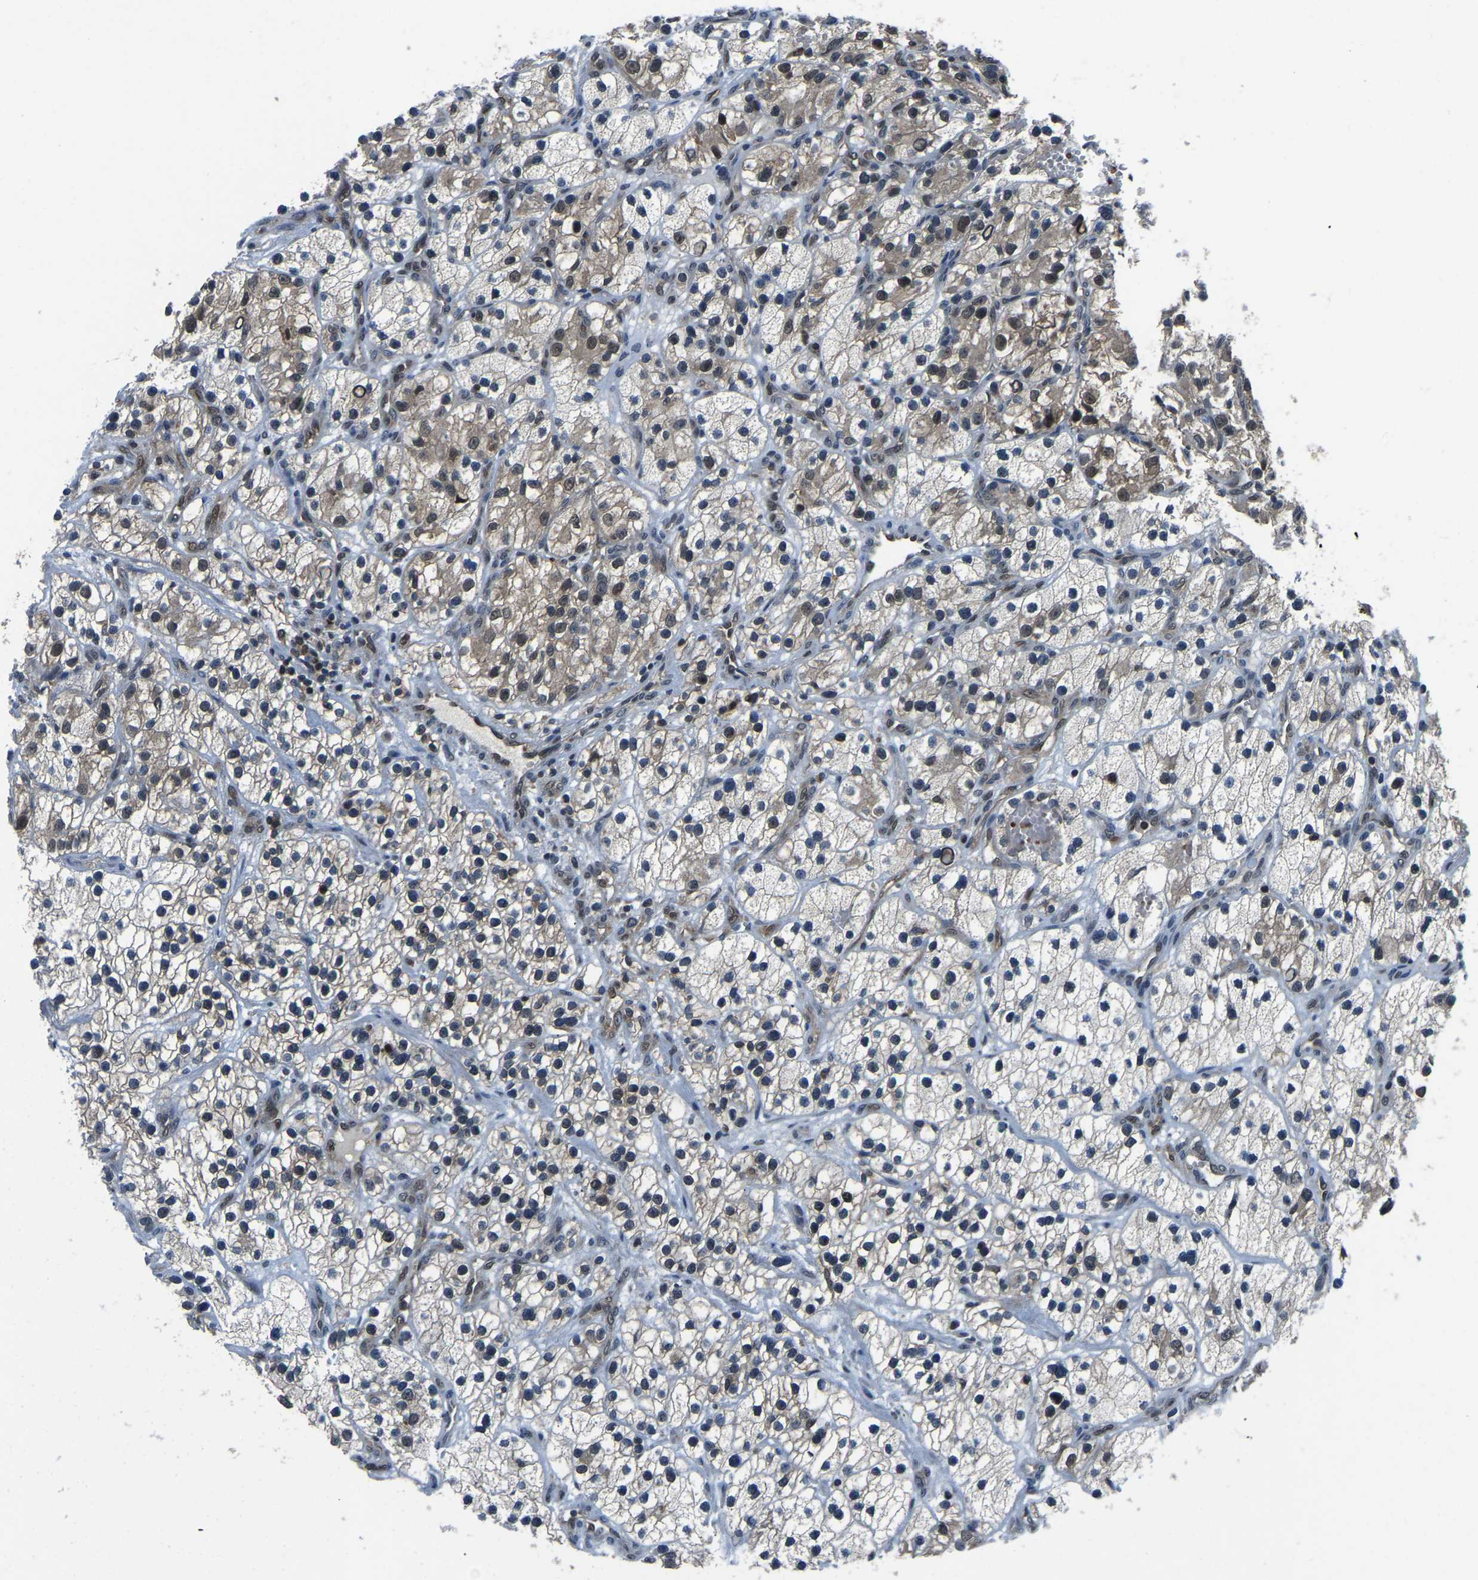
{"staining": {"intensity": "moderate", "quantity": "25%-75%", "location": "cytoplasmic/membranous,nuclear"}, "tissue": "renal cancer", "cell_type": "Tumor cells", "image_type": "cancer", "snomed": [{"axis": "morphology", "description": "Adenocarcinoma, NOS"}, {"axis": "topography", "description": "Kidney"}], "caption": "Immunohistochemistry (IHC) of human adenocarcinoma (renal) shows medium levels of moderate cytoplasmic/membranous and nuclear positivity in about 25%-75% of tumor cells. (brown staining indicates protein expression, while blue staining denotes nuclei).", "gene": "DFFA", "patient": {"sex": "female", "age": 57}}